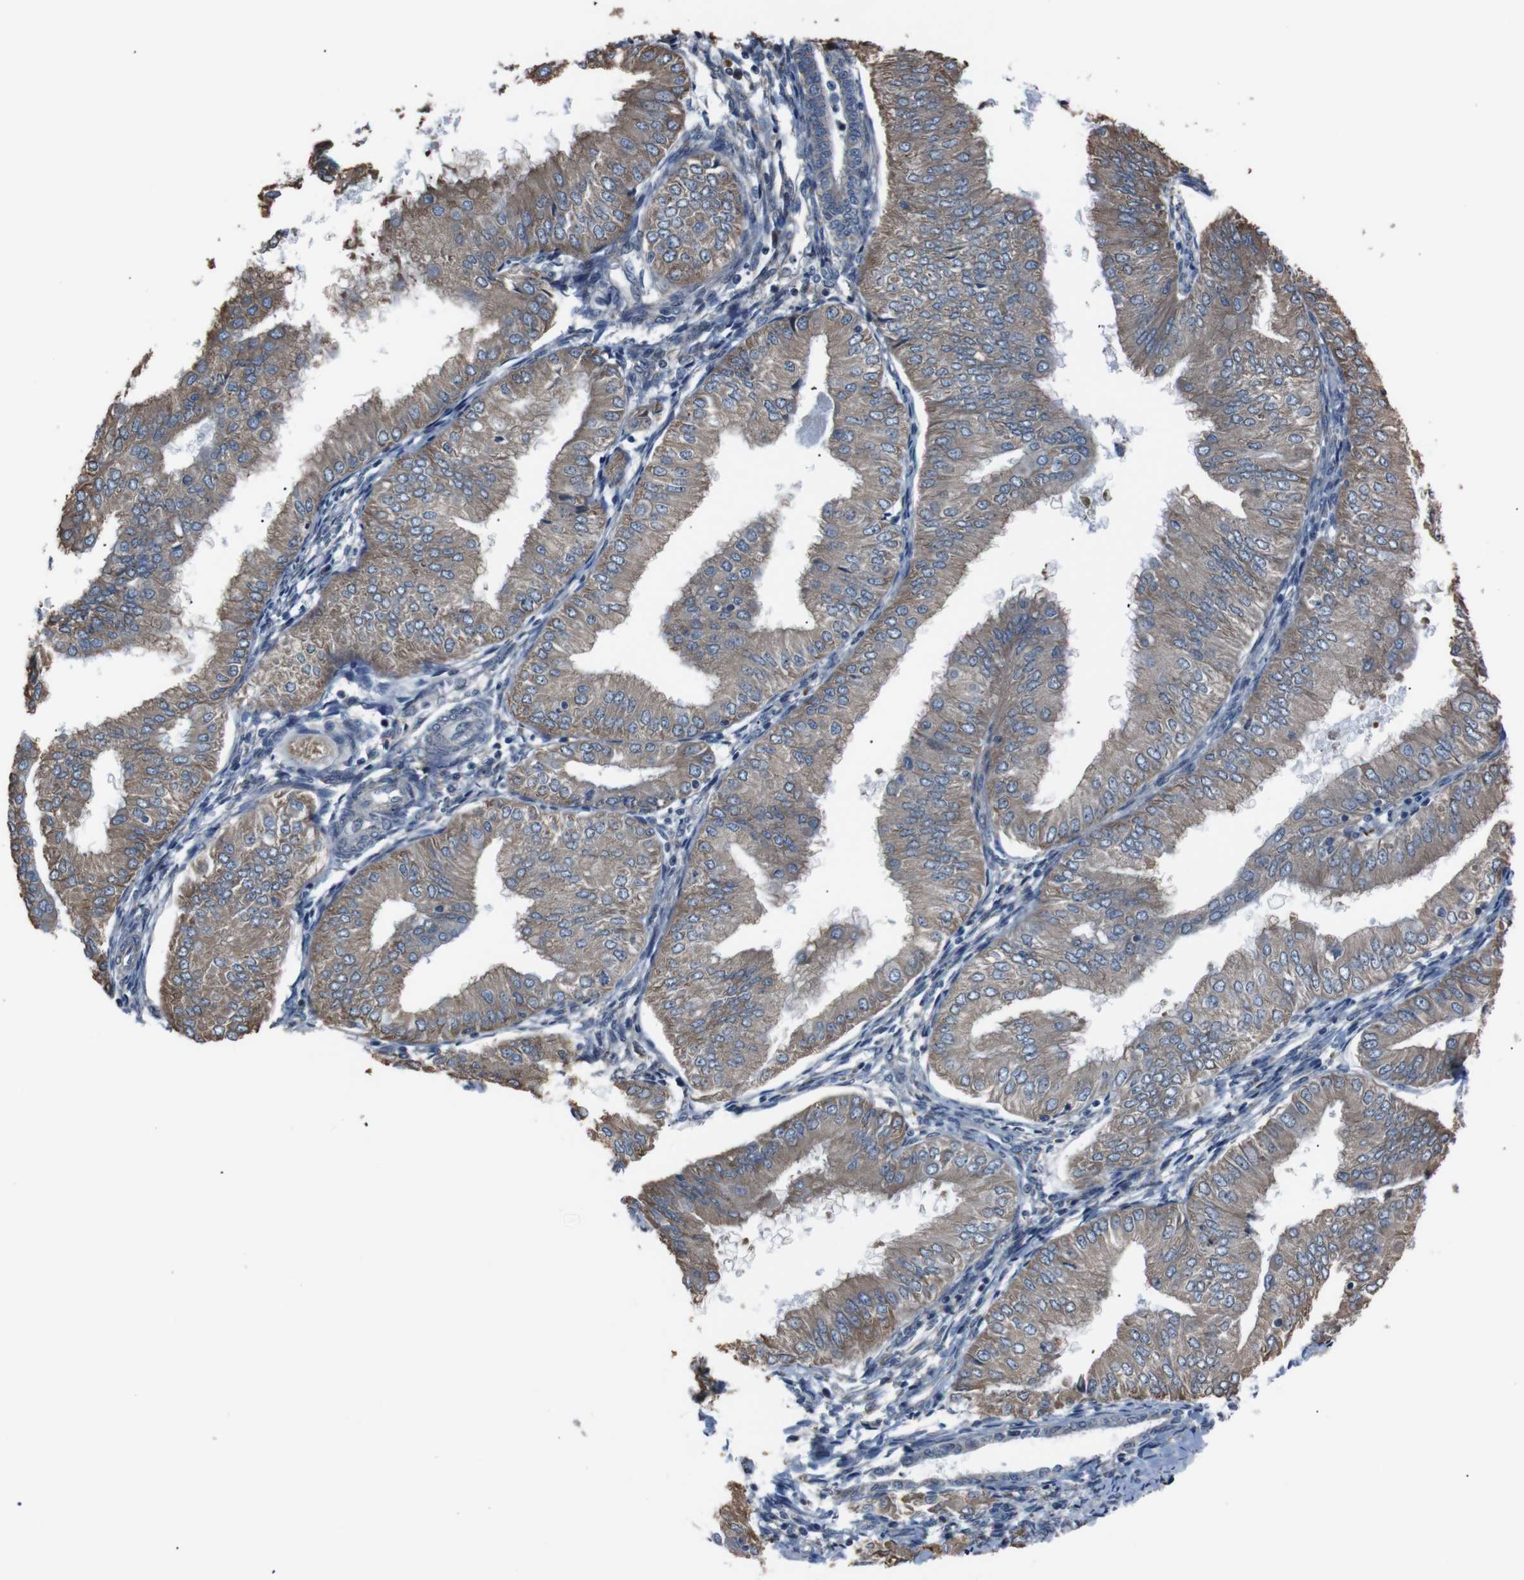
{"staining": {"intensity": "moderate", "quantity": ">75%", "location": "cytoplasmic/membranous"}, "tissue": "endometrial cancer", "cell_type": "Tumor cells", "image_type": "cancer", "snomed": [{"axis": "morphology", "description": "Adenocarcinoma, NOS"}, {"axis": "topography", "description": "Endometrium"}], "caption": "Human adenocarcinoma (endometrial) stained with a brown dye reveals moderate cytoplasmic/membranous positive staining in approximately >75% of tumor cells.", "gene": "SIGMAR1", "patient": {"sex": "female", "age": 53}}